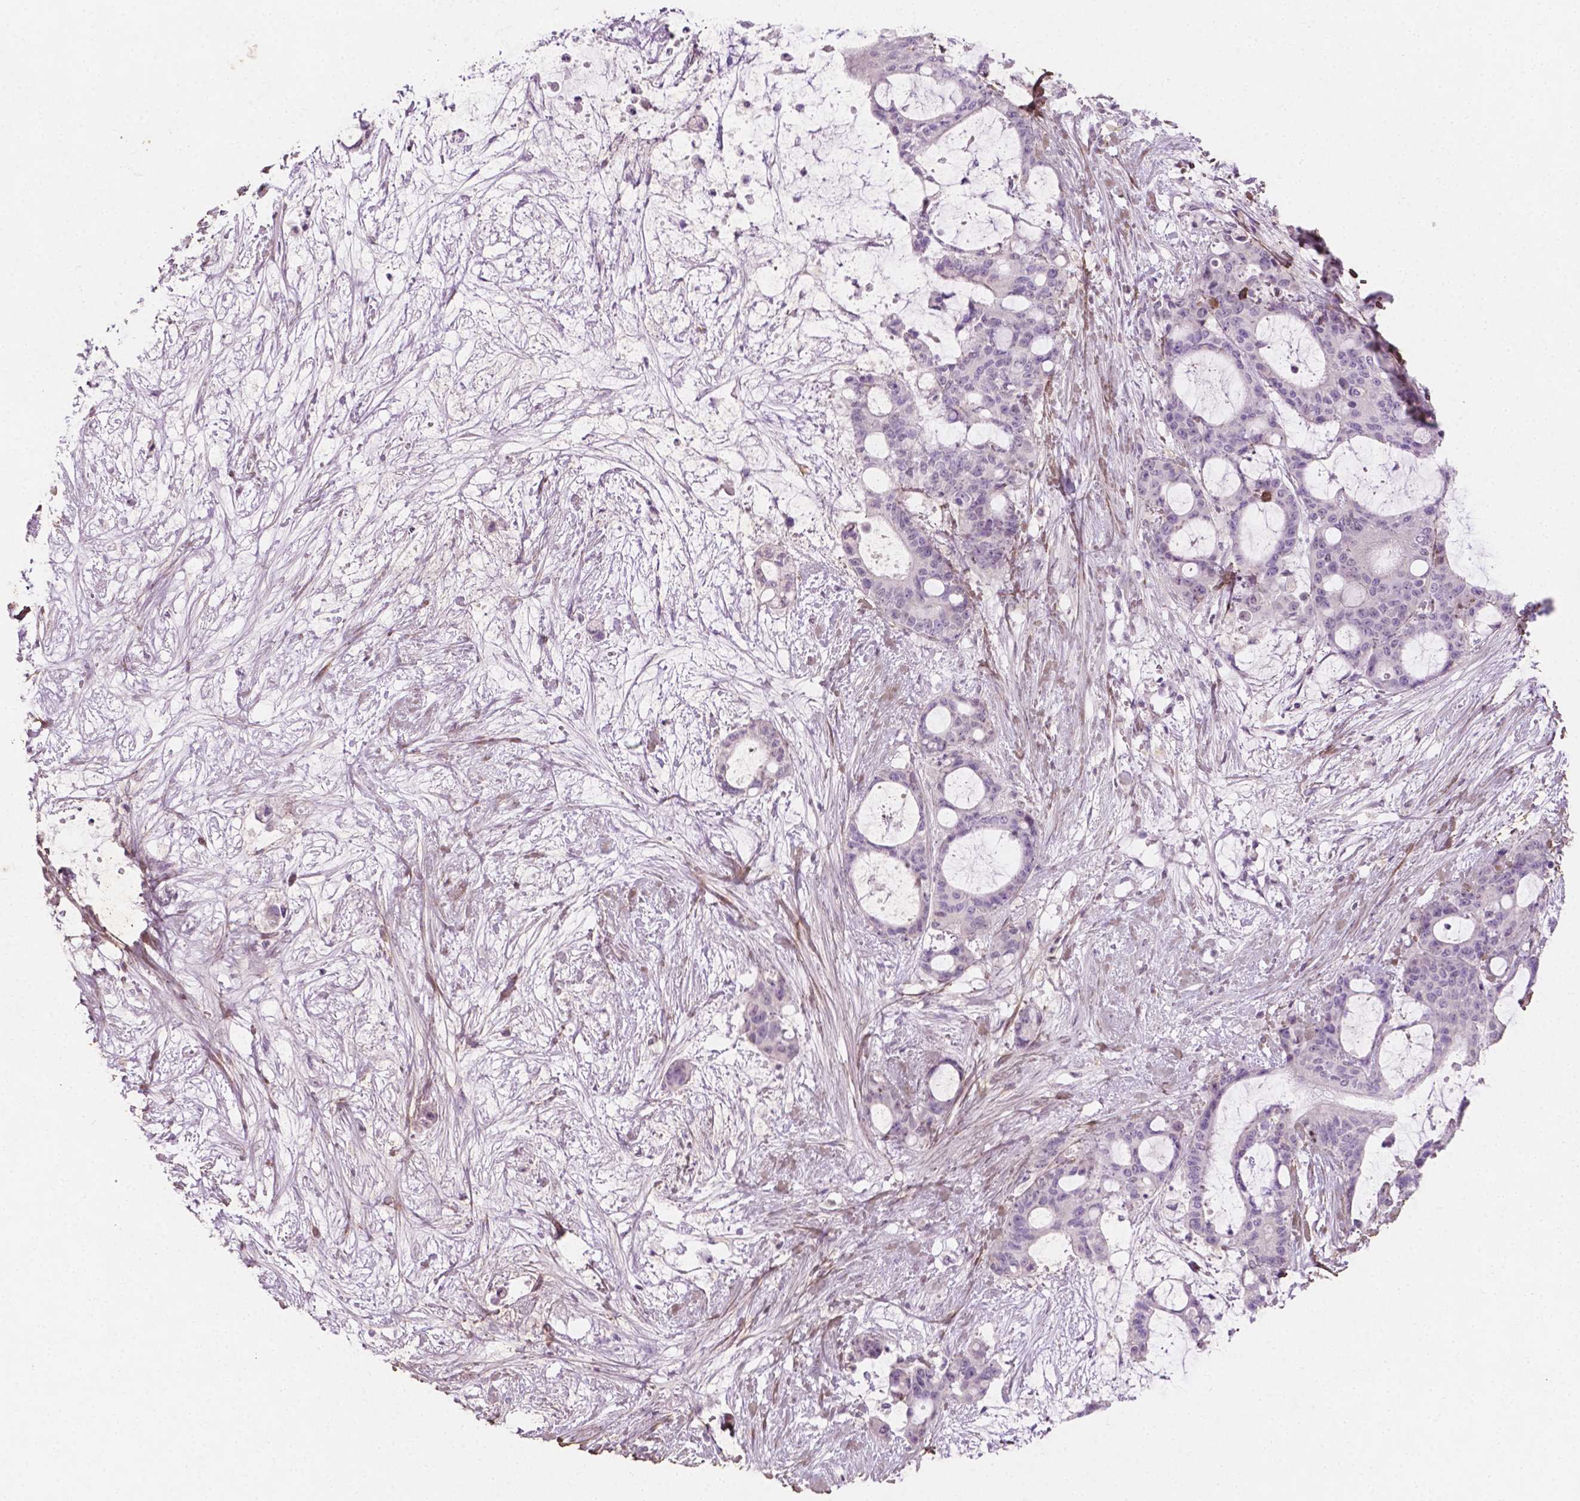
{"staining": {"intensity": "negative", "quantity": "none", "location": "none"}, "tissue": "liver cancer", "cell_type": "Tumor cells", "image_type": "cancer", "snomed": [{"axis": "morphology", "description": "Normal tissue, NOS"}, {"axis": "morphology", "description": "Cholangiocarcinoma"}, {"axis": "topography", "description": "Liver"}, {"axis": "topography", "description": "Peripheral nerve tissue"}], "caption": "Immunohistochemical staining of liver cholangiocarcinoma demonstrates no significant positivity in tumor cells.", "gene": "DLG2", "patient": {"sex": "female", "age": 73}}